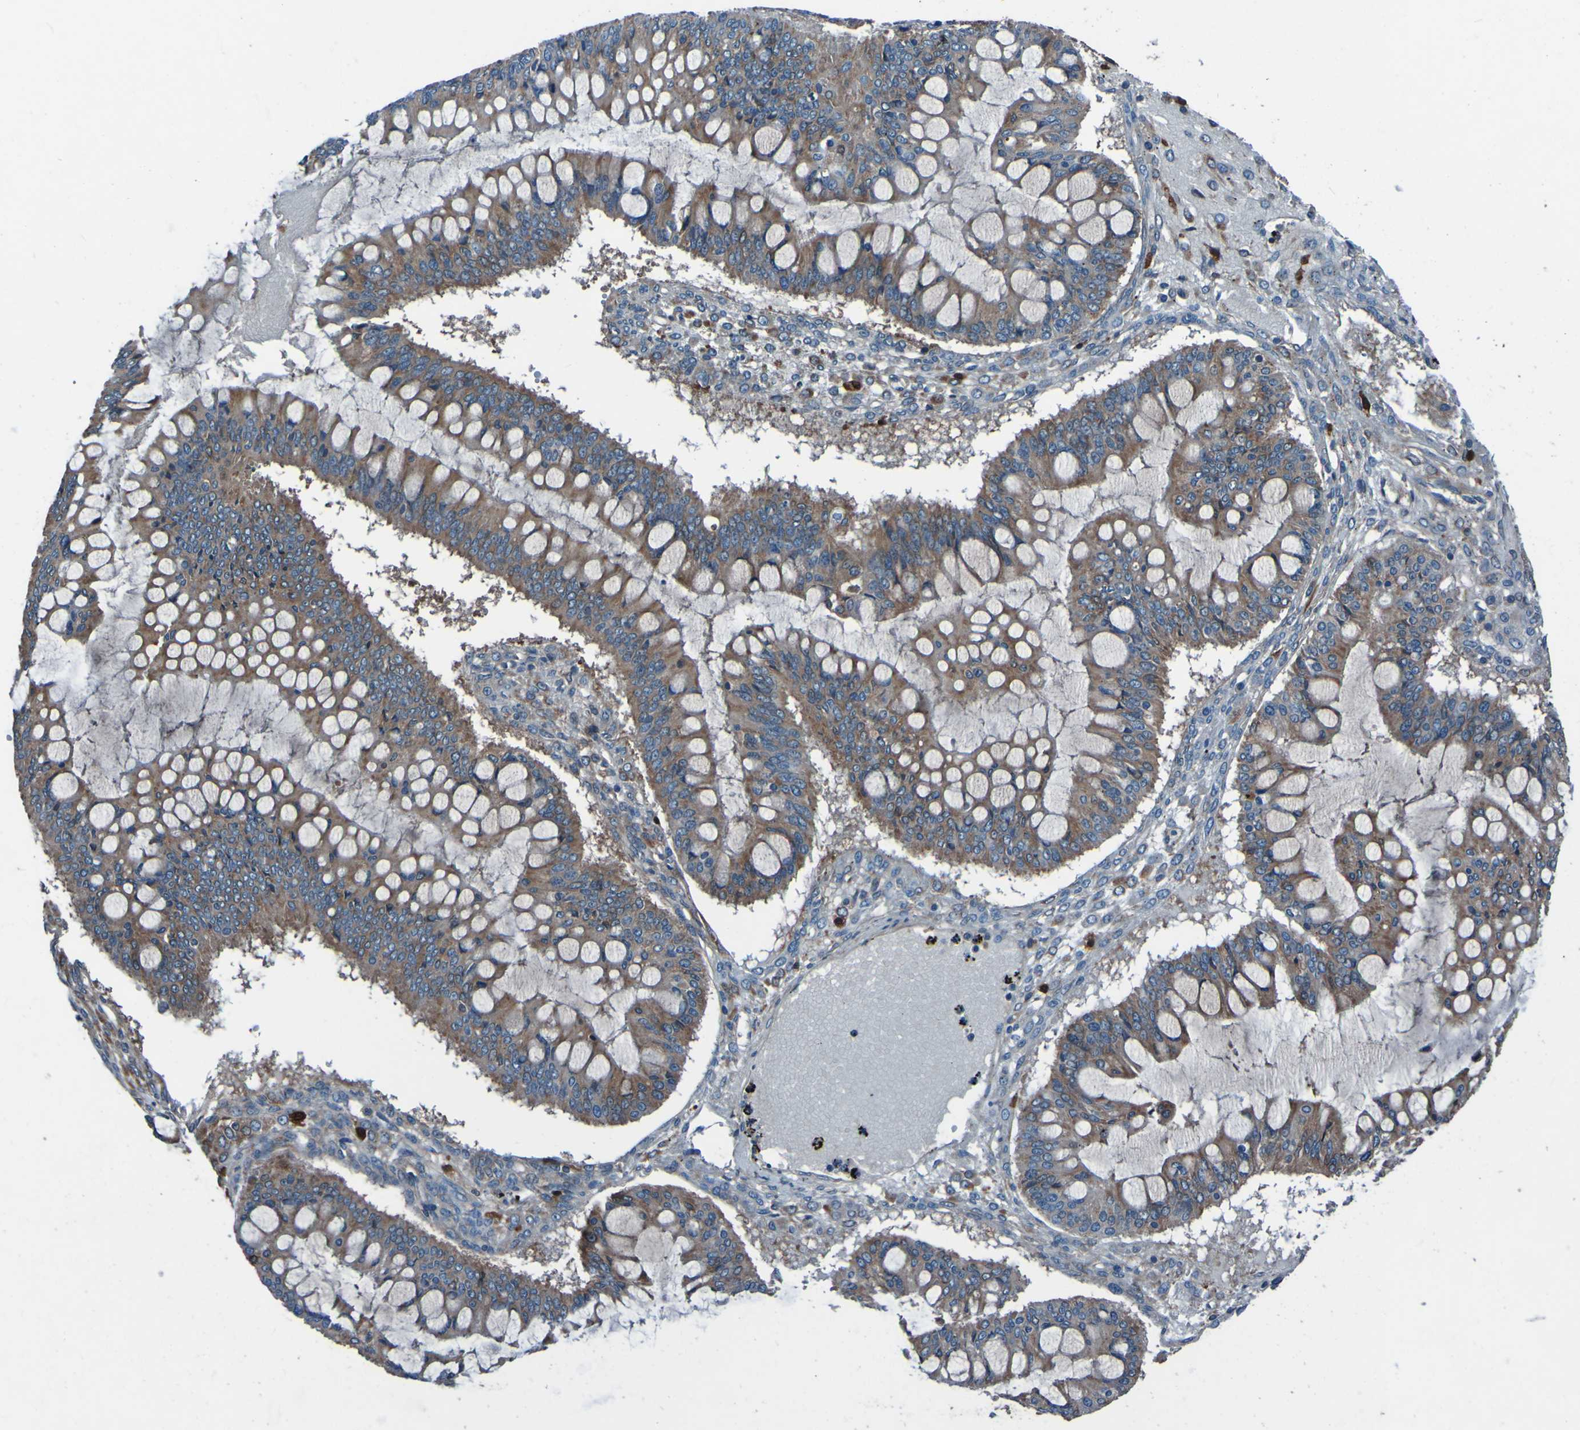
{"staining": {"intensity": "moderate", "quantity": ">75%", "location": "cytoplasmic/membranous"}, "tissue": "ovarian cancer", "cell_type": "Tumor cells", "image_type": "cancer", "snomed": [{"axis": "morphology", "description": "Cystadenocarcinoma, mucinous, NOS"}, {"axis": "topography", "description": "Ovary"}], "caption": "About >75% of tumor cells in ovarian cancer (mucinous cystadenocarcinoma) demonstrate moderate cytoplasmic/membranous protein positivity as visualized by brown immunohistochemical staining.", "gene": "RAB5B", "patient": {"sex": "female", "age": 73}}